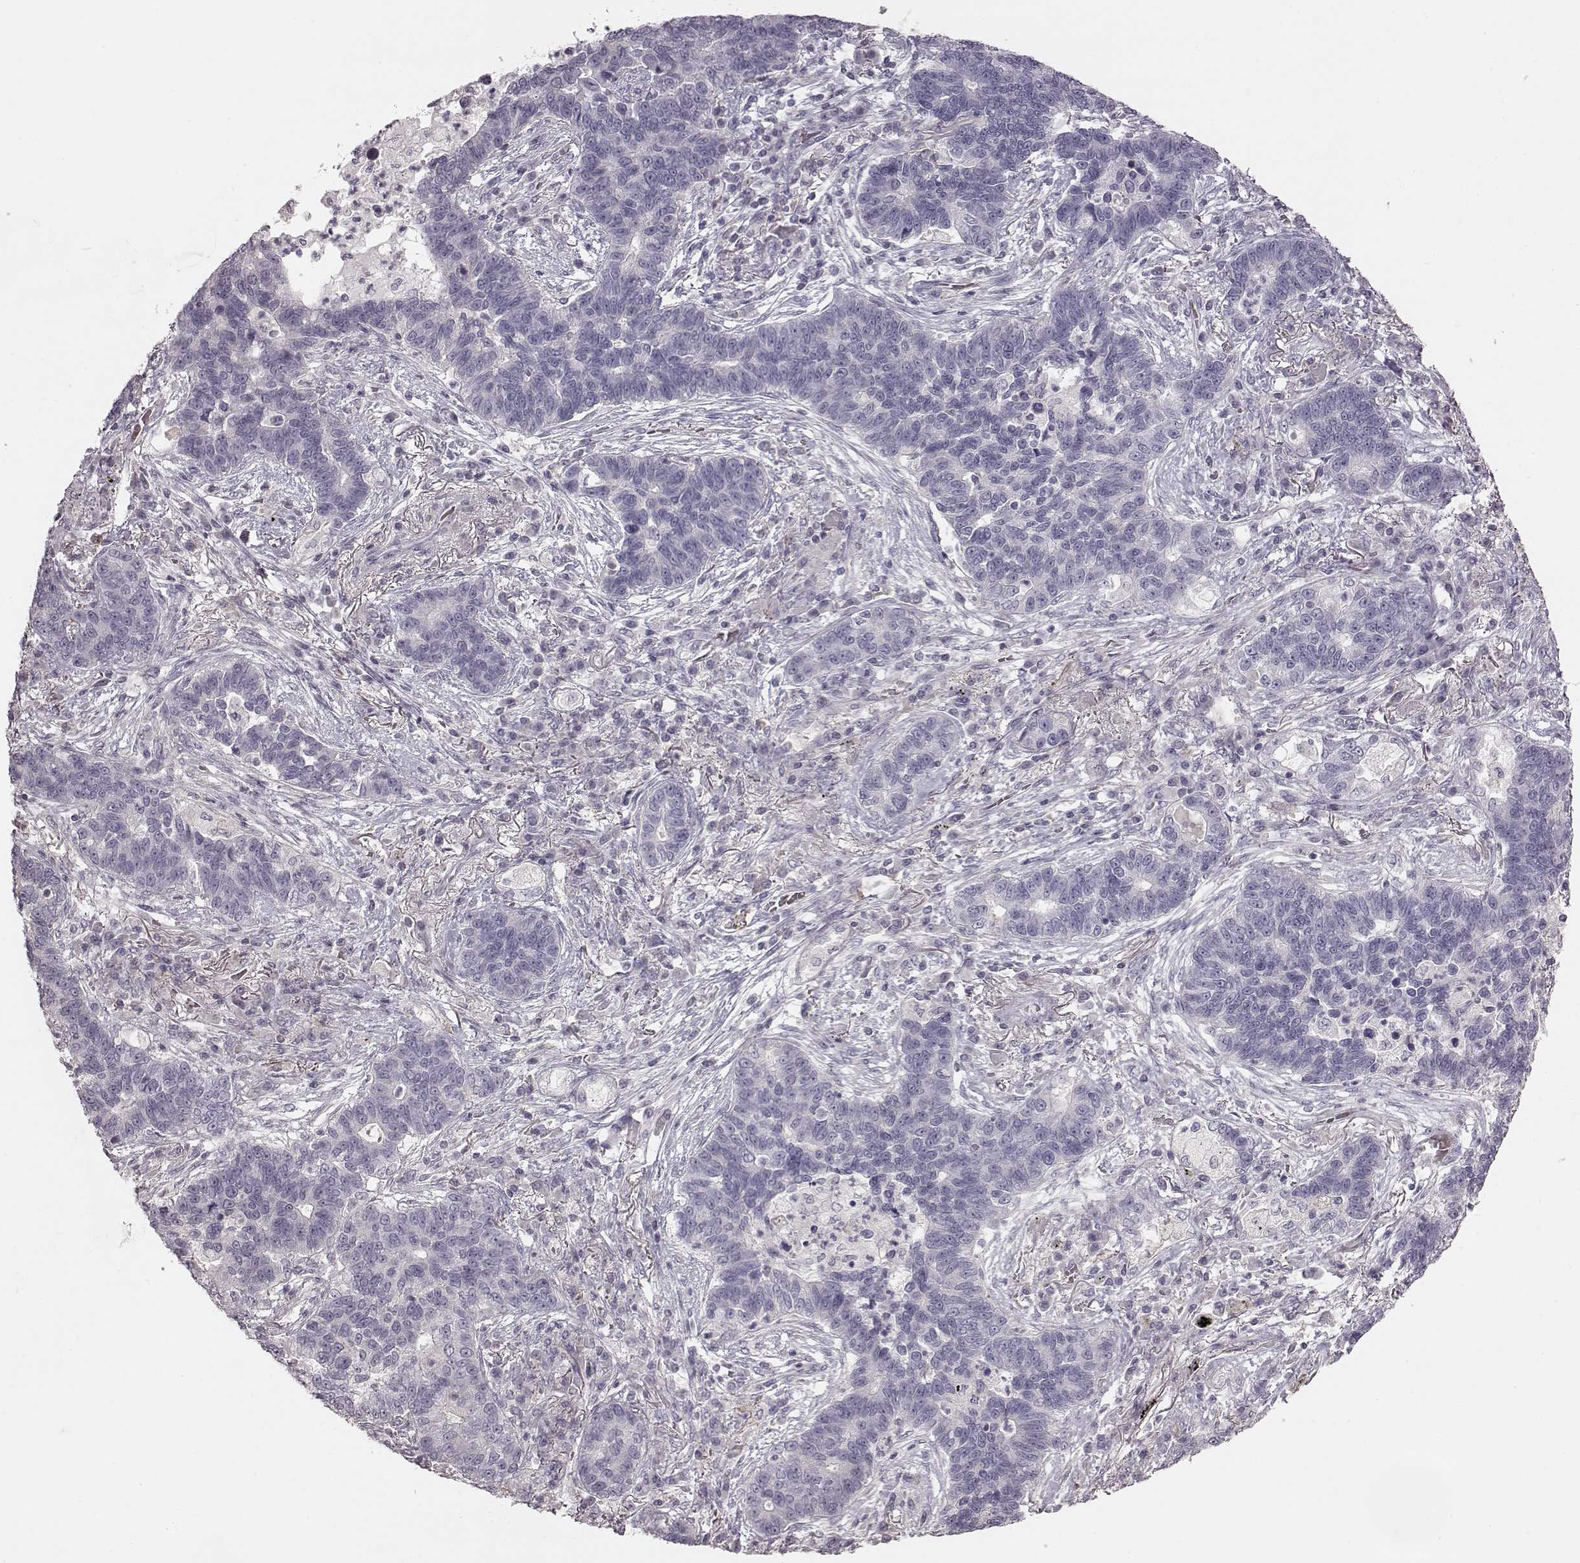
{"staining": {"intensity": "negative", "quantity": "none", "location": "none"}, "tissue": "lung cancer", "cell_type": "Tumor cells", "image_type": "cancer", "snomed": [{"axis": "morphology", "description": "Adenocarcinoma, NOS"}, {"axis": "topography", "description": "Lung"}], "caption": "The micrograph displays no staining of tumor cells in lung cancer (adenocarcinoma). (IHC, brightfield microscopy, high magnification).", "gene": "PRLHR", "patient": {"sex": "female", "age": 57}}